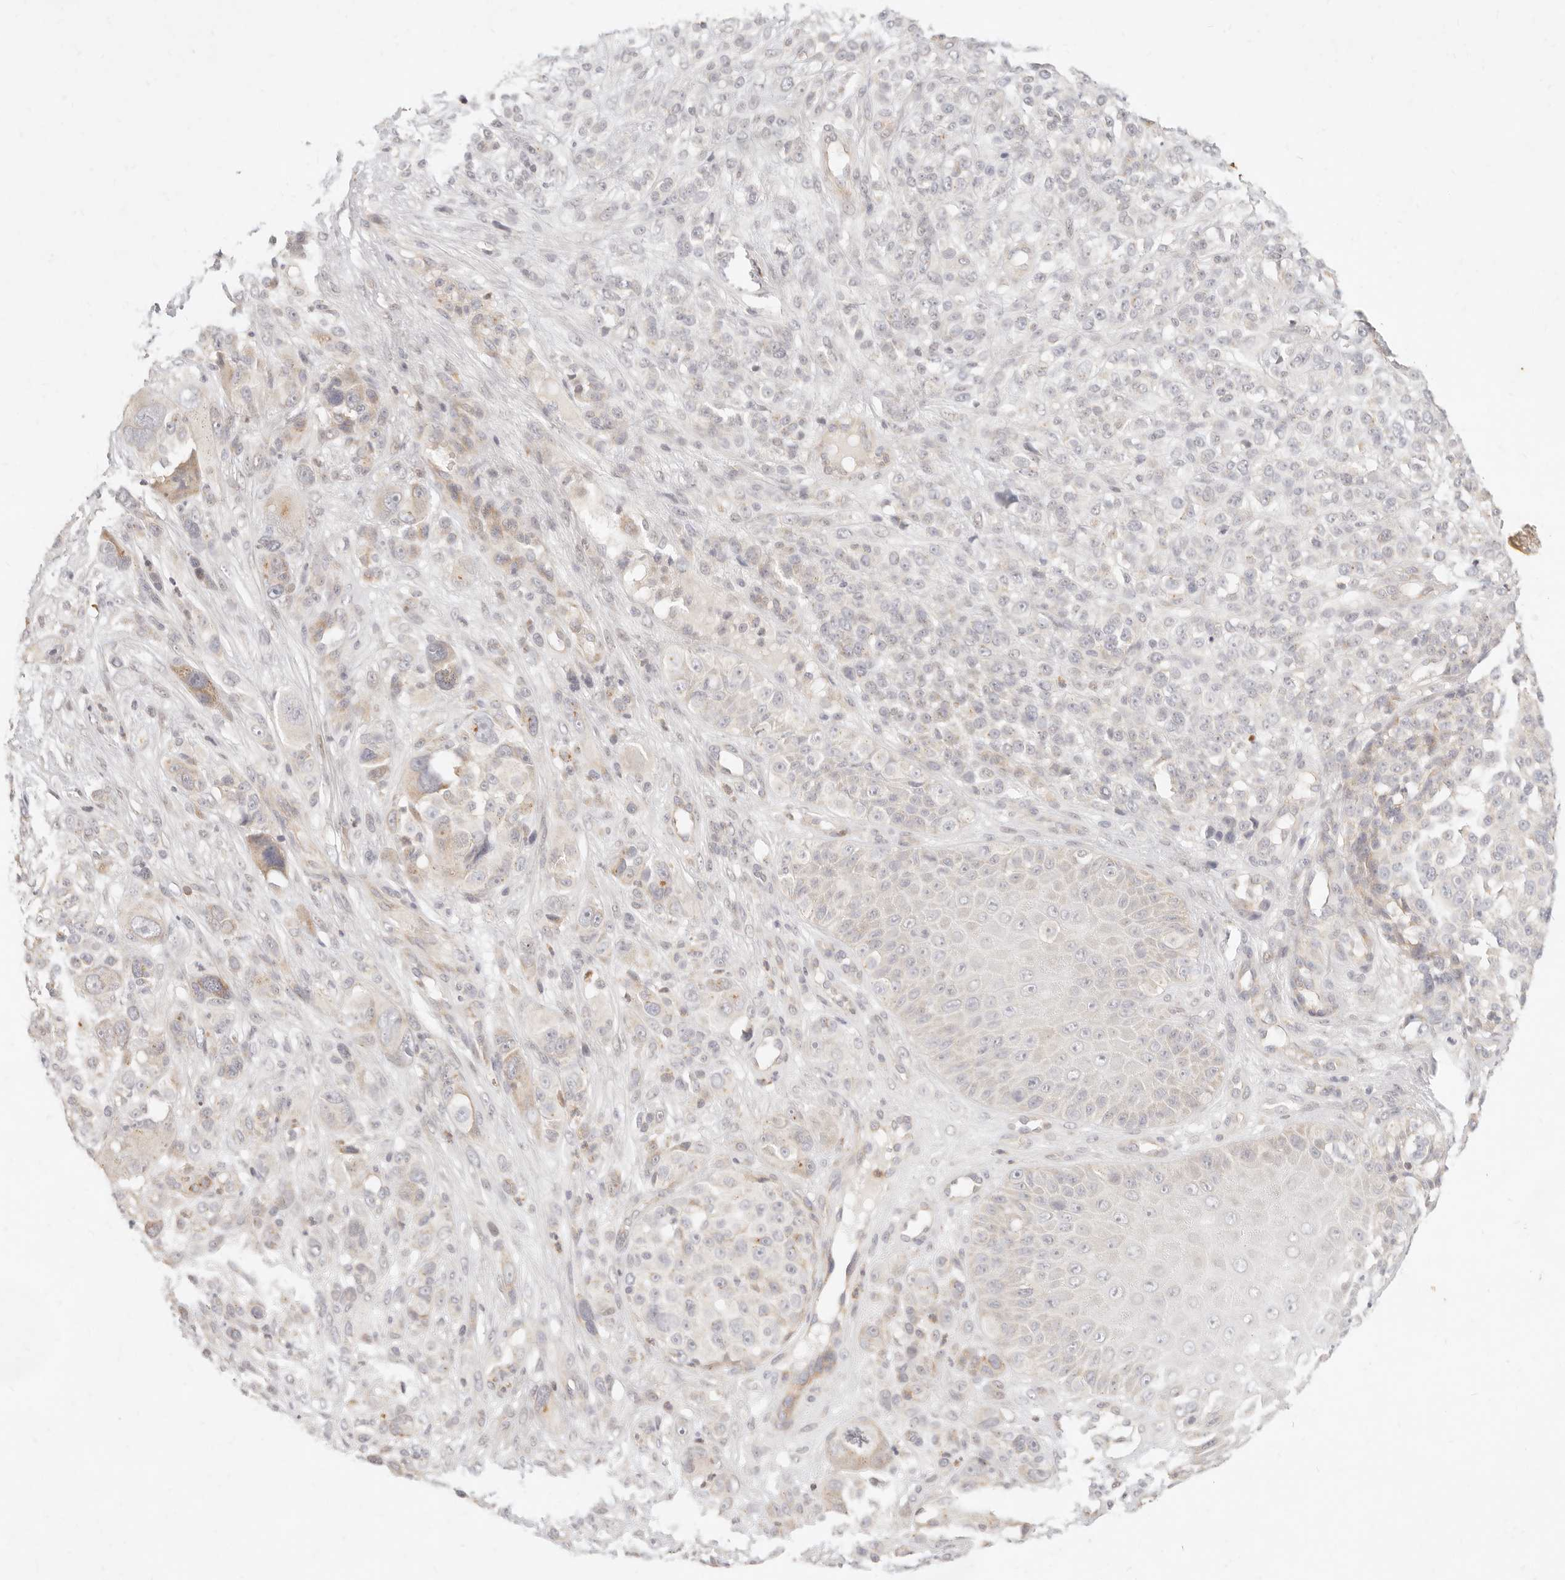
{"staining": {"intensity": "negative", "quantity": "none", "location": "none"}, "tissue": "melanoma", "cell_type": "Tumor cells", "image_type": "cancer", "snomed": [{"axis": "morphology", "description": "Malignant melanoma, NOS"}, {"axis": "topography", "description": "Skin"}], "caption": "Tumor cells are negative for brown protein staining in malignant melanoma.", "gene": "ASCL3", "patient": {"sex": "female", "age": 55}}